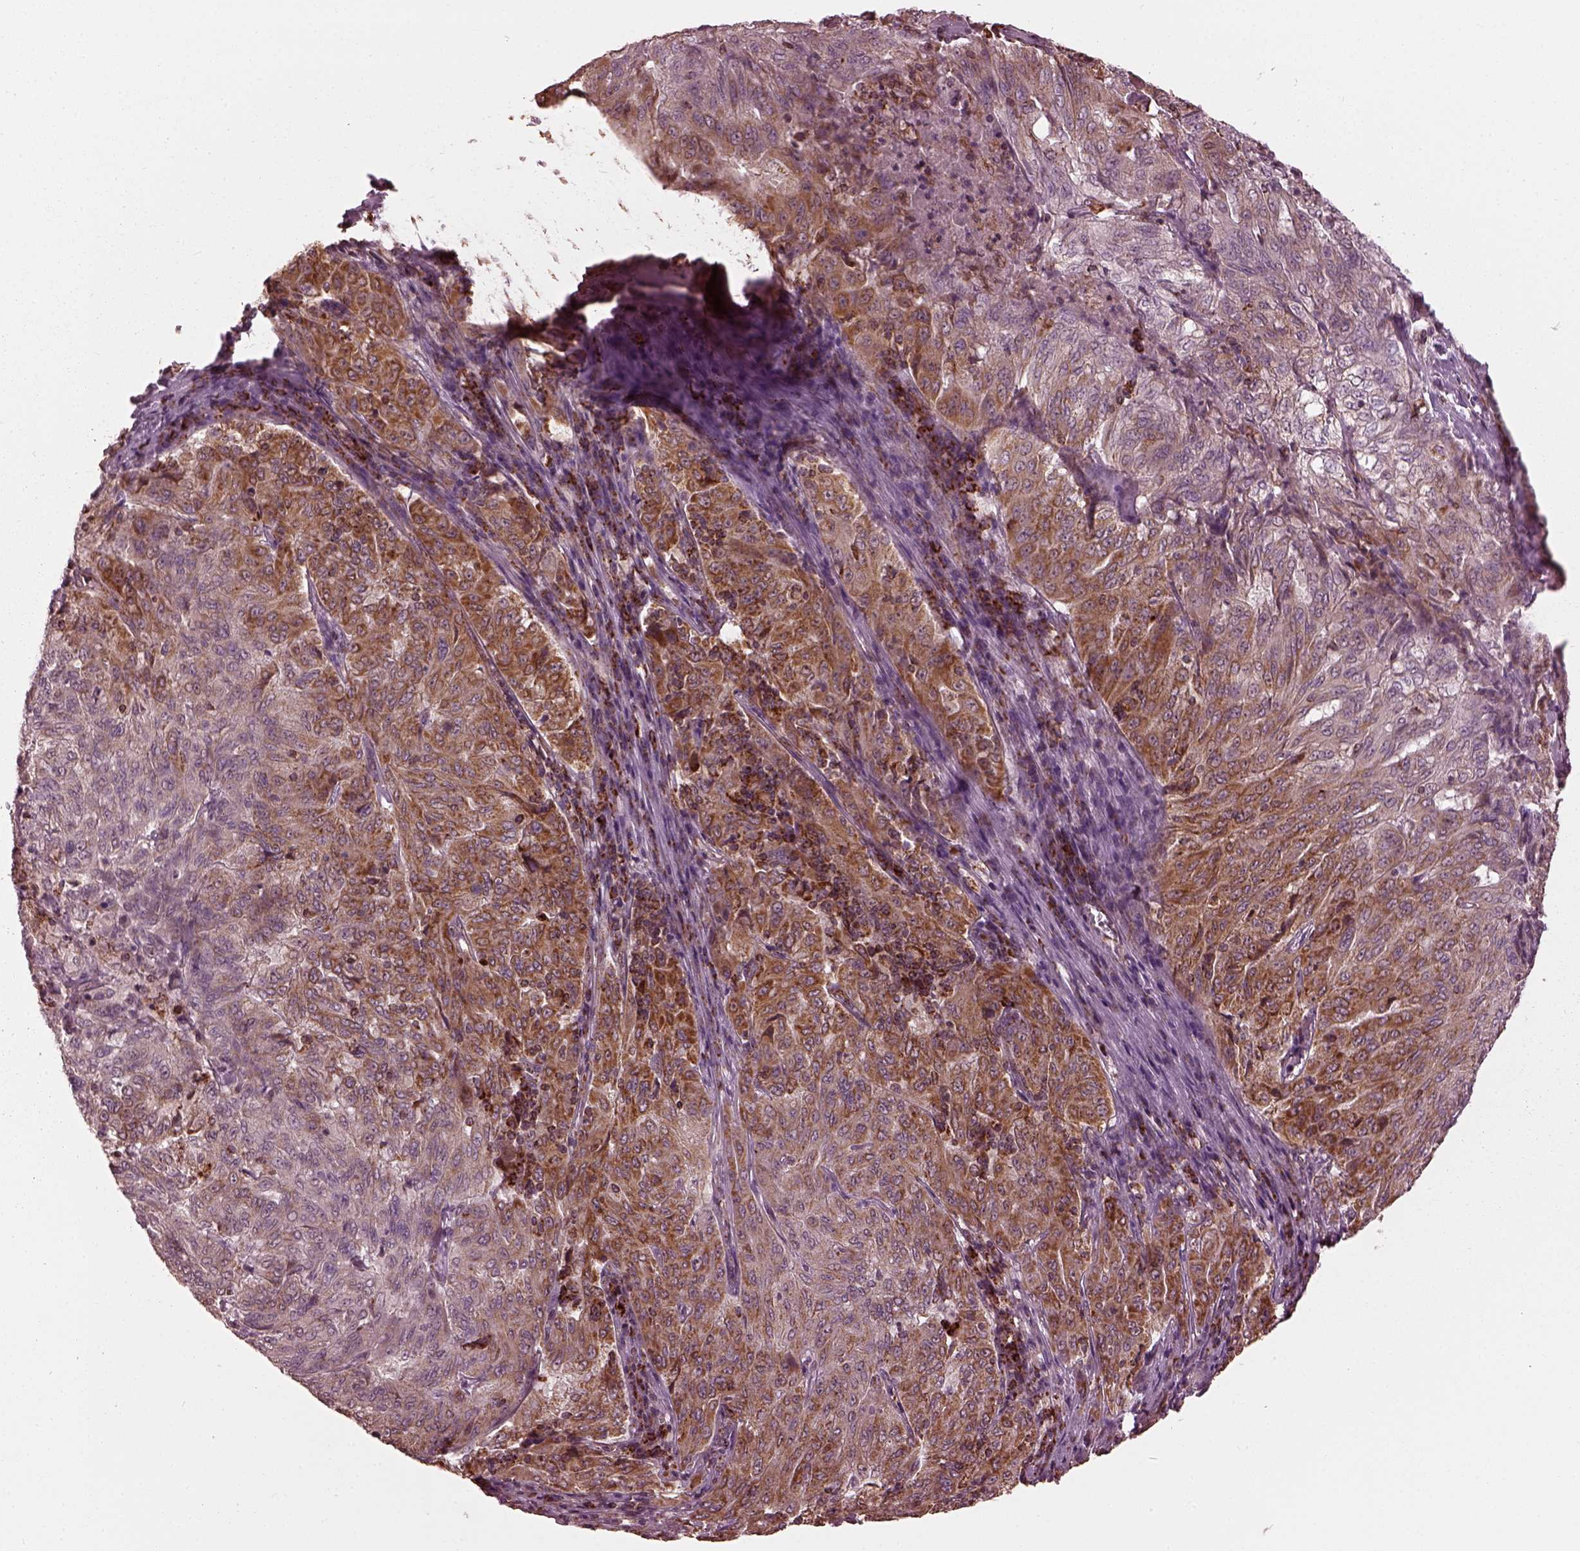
{"staining": {"intensity": "moderate", "quantity": "25%-75%", "location": "cytoplasmic/membranous"}, "tissue": "pancreatic cancer", "cell_type": "Tumor cells", "image_type": "cancer", "snomed": [{"axis": "morphology", "description": "Adenocarcinoma, NOS"}, {"axis": "topography", "description": "Pancreas"}], "caption": "IHC of human pancreatic cancer (adenocarcinoma) shows medium levels of moderate cytoplasmic/membranous staining in about 25%-75% of tumor cells. Using DAB (brown) and hematoxylin (blue) stains, captured at high magnification using brightfield microscopy.", "gene": "NDUFB10", "patient": {"sex": "male", "age": 63}}